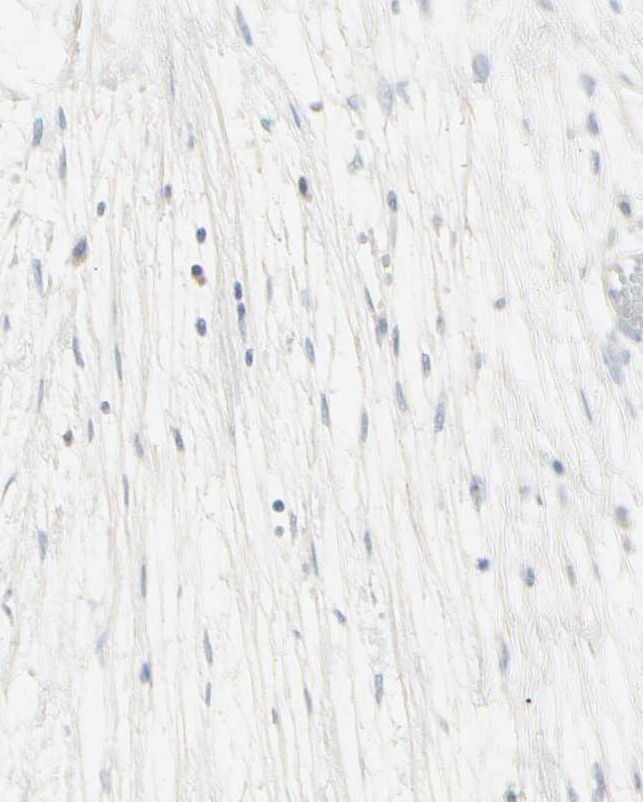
{"staining": {"intensity": "negative", "quantity": "none", "location": "none"}, "tissue": "ovarian cancer", "cell_type": "Tumor cells", "image_type": "cancer", "snomed": [{"axis": "morphology", "description": "Cystadenocarcinoma, serous, NOS"}, {"axis": "topography", "description": "Ovary"}], "caption": "The micrograph displays no significant positivity in tumor cells of serous cystadenocarcinoma (ovarian). Nuclei are stained in blue.", "gene": "CDHR5", "patient": {"sex": "female", "age": 71}}